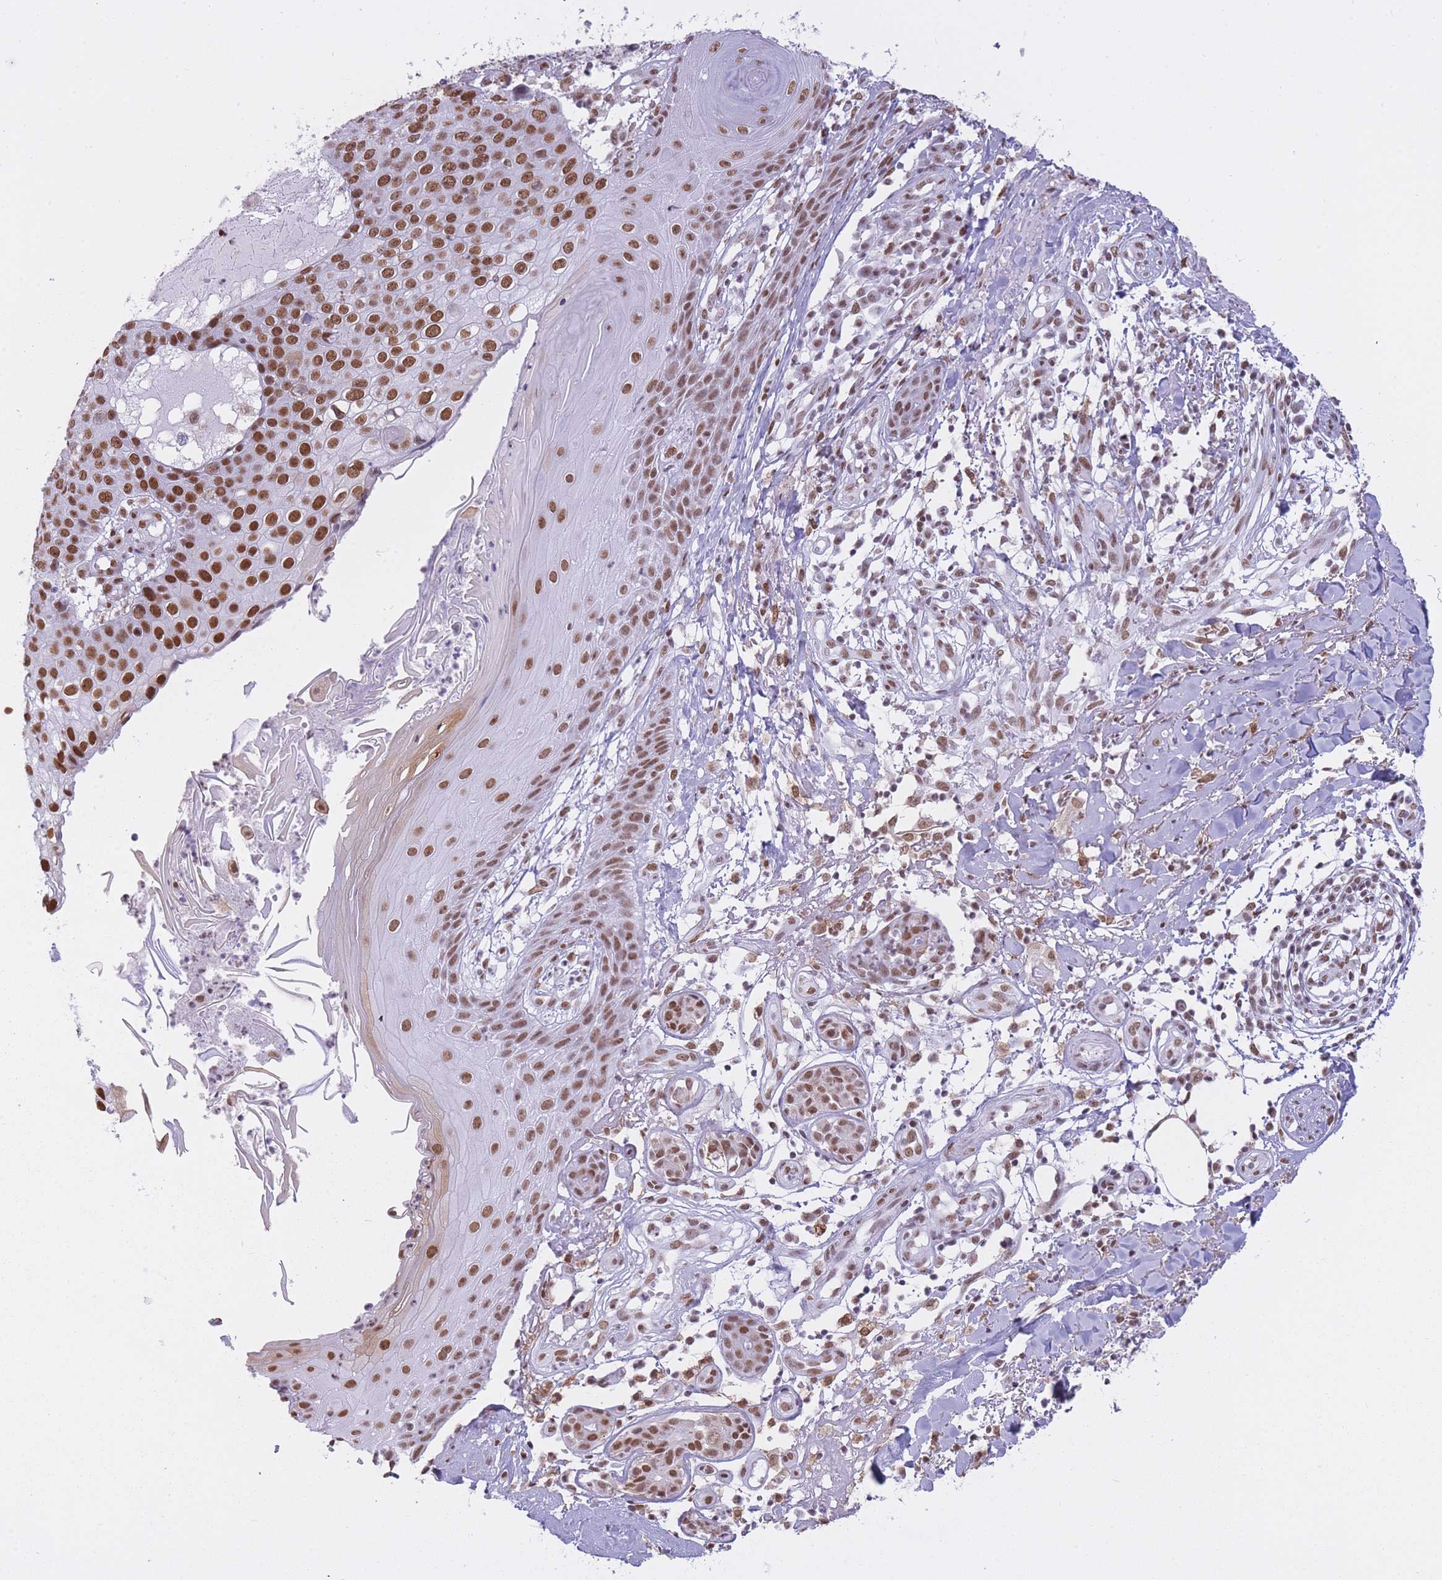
{"staining": {"intensity": "moderate", "quantity": ">75%", "location": "nuclear"}, "tissue": "skin cancer", "cell_type": "Tumor cells", "image_type": "cancer", "snomed": [{"axis": "morphology", "description": "Squamous cell carcinoma, NOS"}, {"axis": "topography", "description": "Skin"}], "caption": "Immunohistochemical staining of squamous cell carcinoma (skin) reveals medium levels of moderate nuclear protein staining in about >75% of tumor cells.", "gene": "HNRNPUL1", "patient": {"sex": "male", "age": 71}}